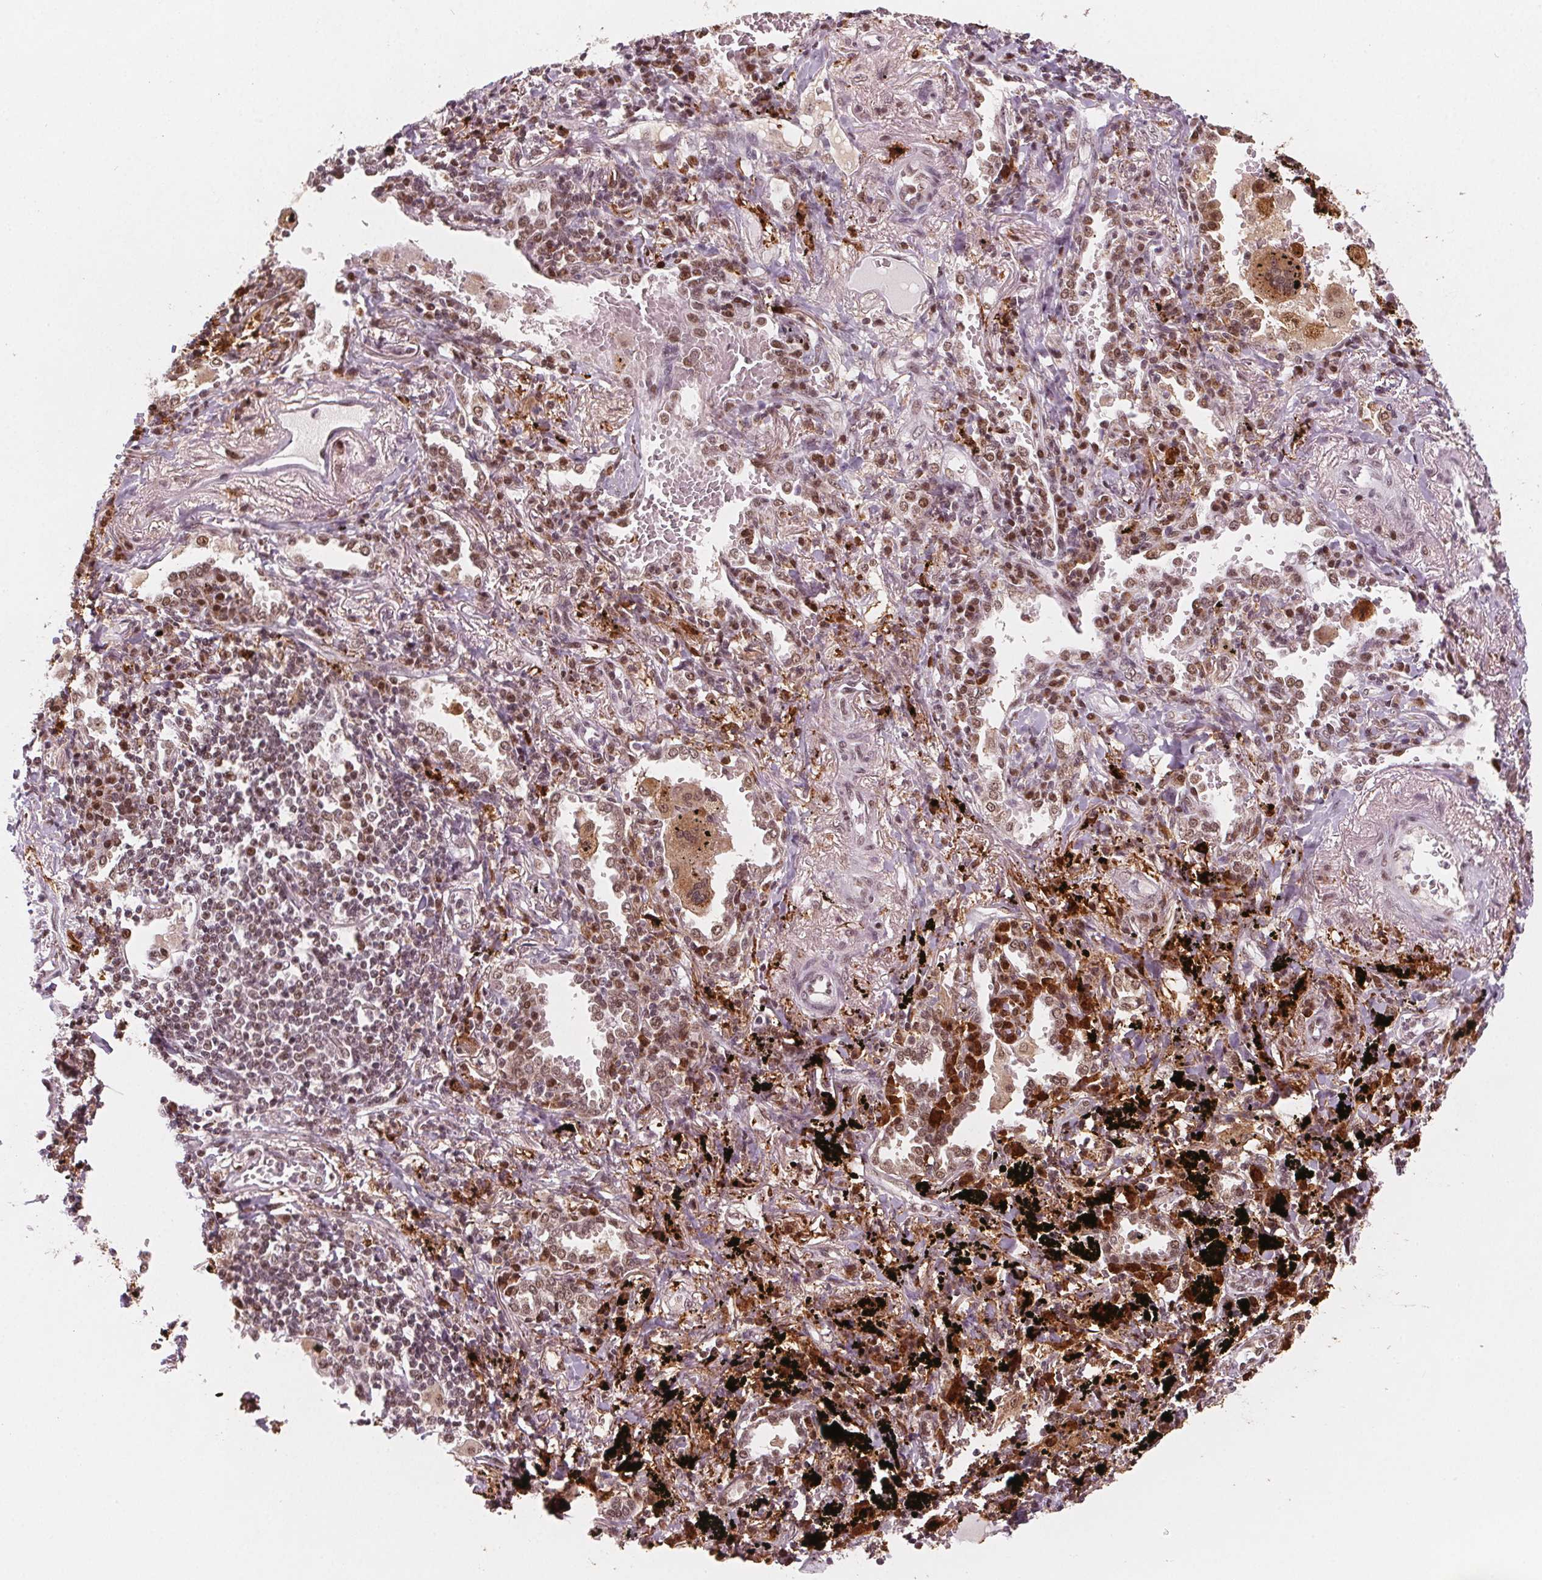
{"staining": {"intensity": "moderate", "quantity": ">75%", "location": "nuclear"}, "tissue": "lung cancer", "cell_type": "Tumor cells", "image_type": "cancer", "snomed": [{"axis": "morphology", "description": "Squamous cell carcinoma, NOS"}, {"axis": "topography", "description": "Lung"}], "caption": "A brown stain highlights moderate nuclear positivity of a protein in human squamous cell carcinoma (lung) tumor cells.", "gene": "DPM2", "patient": {"sex": "male", "age": 78}}